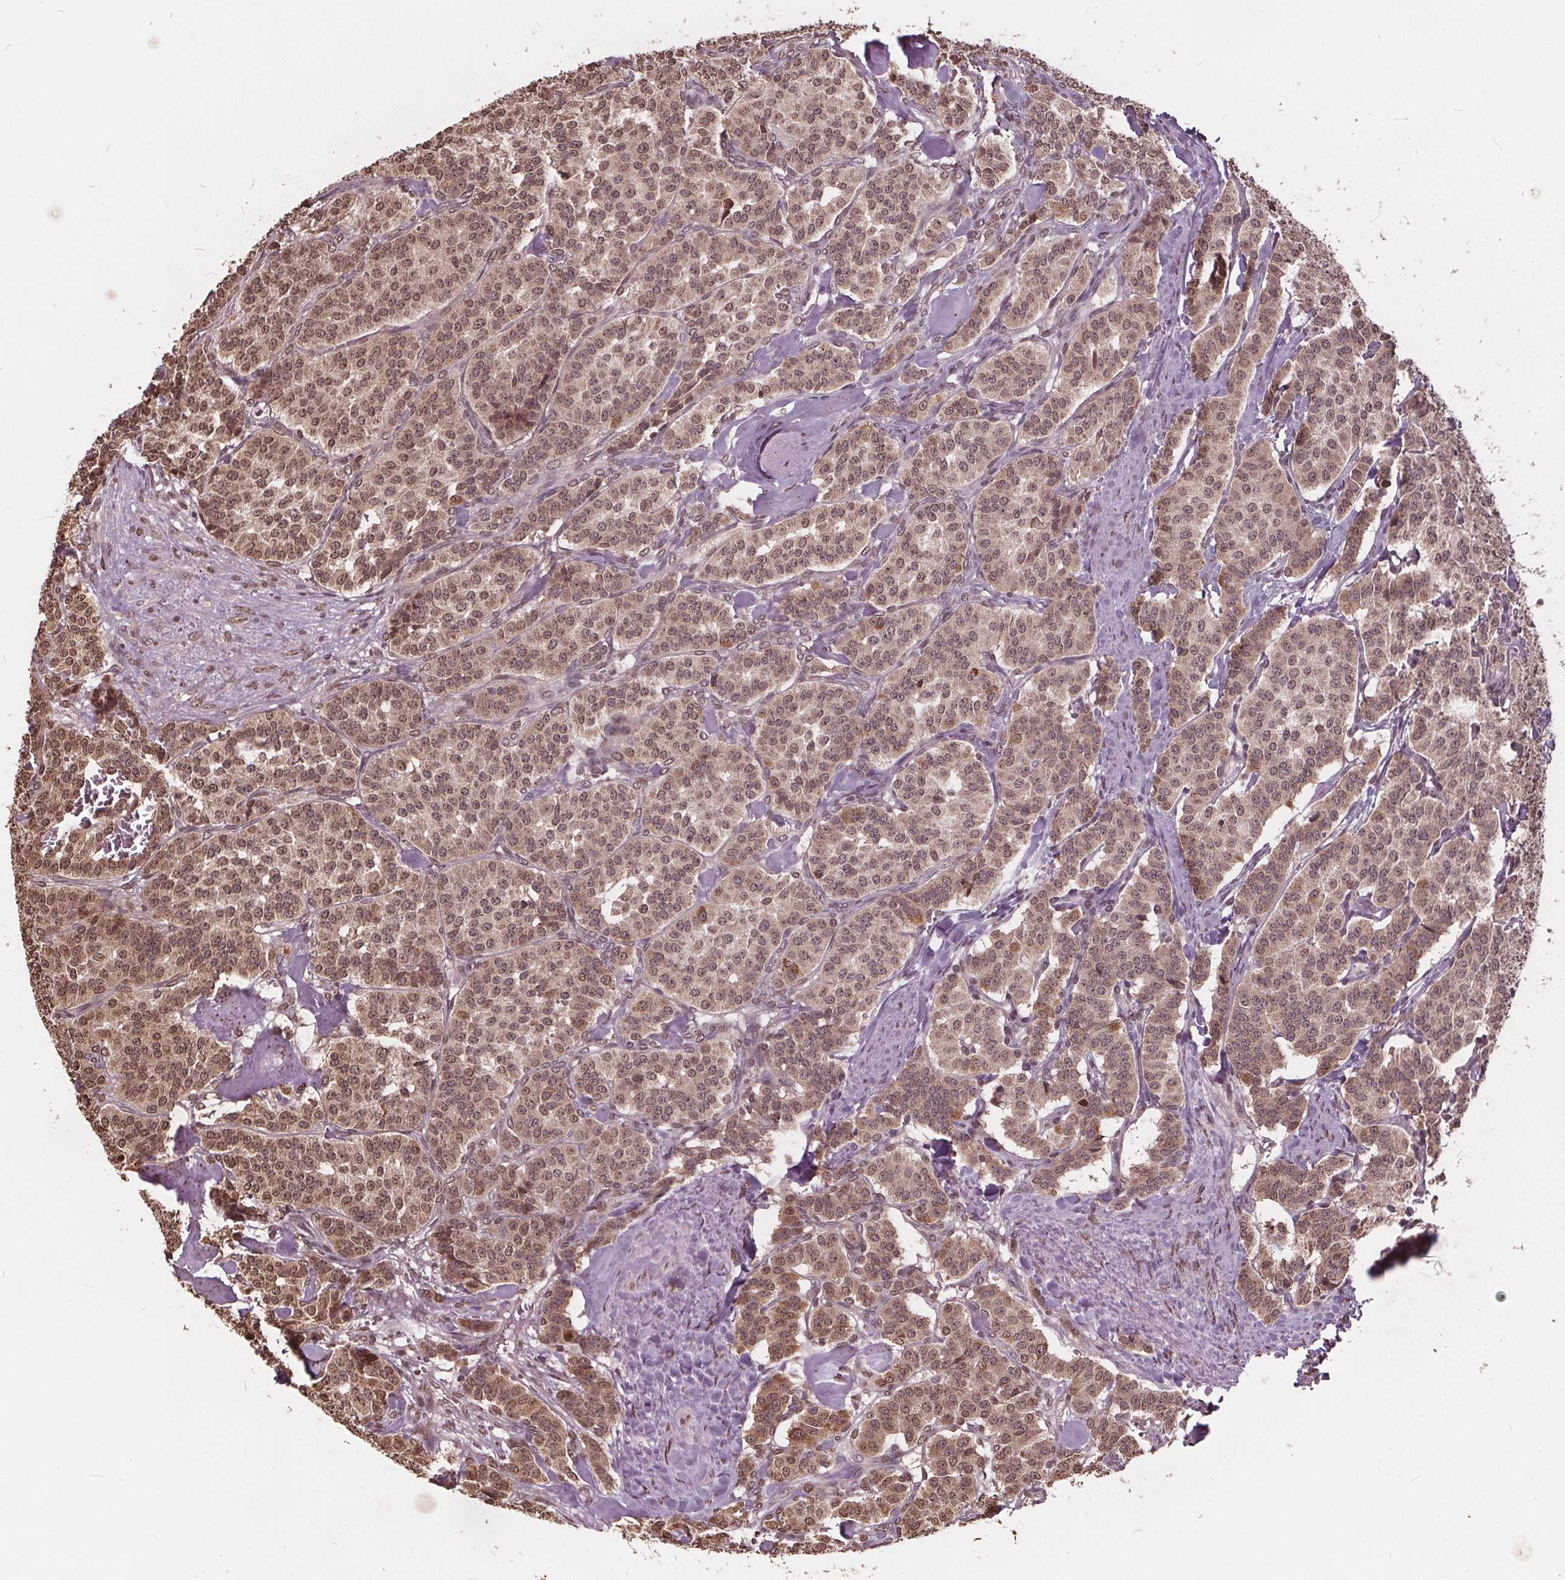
{"staining": {"intensity": "moderate", "quantity": ">75%", "location": "cytoplasmic/membranous,nuclear"}, "tissue": "carcinoid", "cell_type": "Tumor cells", "image_type": "cancer", "snomed": [{"axis": "morphology", "description": "Normal tissue, NOS"}, {"axis": "morphology", "description": "Carcinoid, malignant, NOS"}, {"axis": "topography", "description": "Lung"}], "caption": "A medium amount of moderate cytoplasmic/membranous and nuclear staining is present in approximately >75% of tumor cells in carcinoid tissue.", "gene": "HIF1AN", "patient": {"sex": "female", "age": 46}}